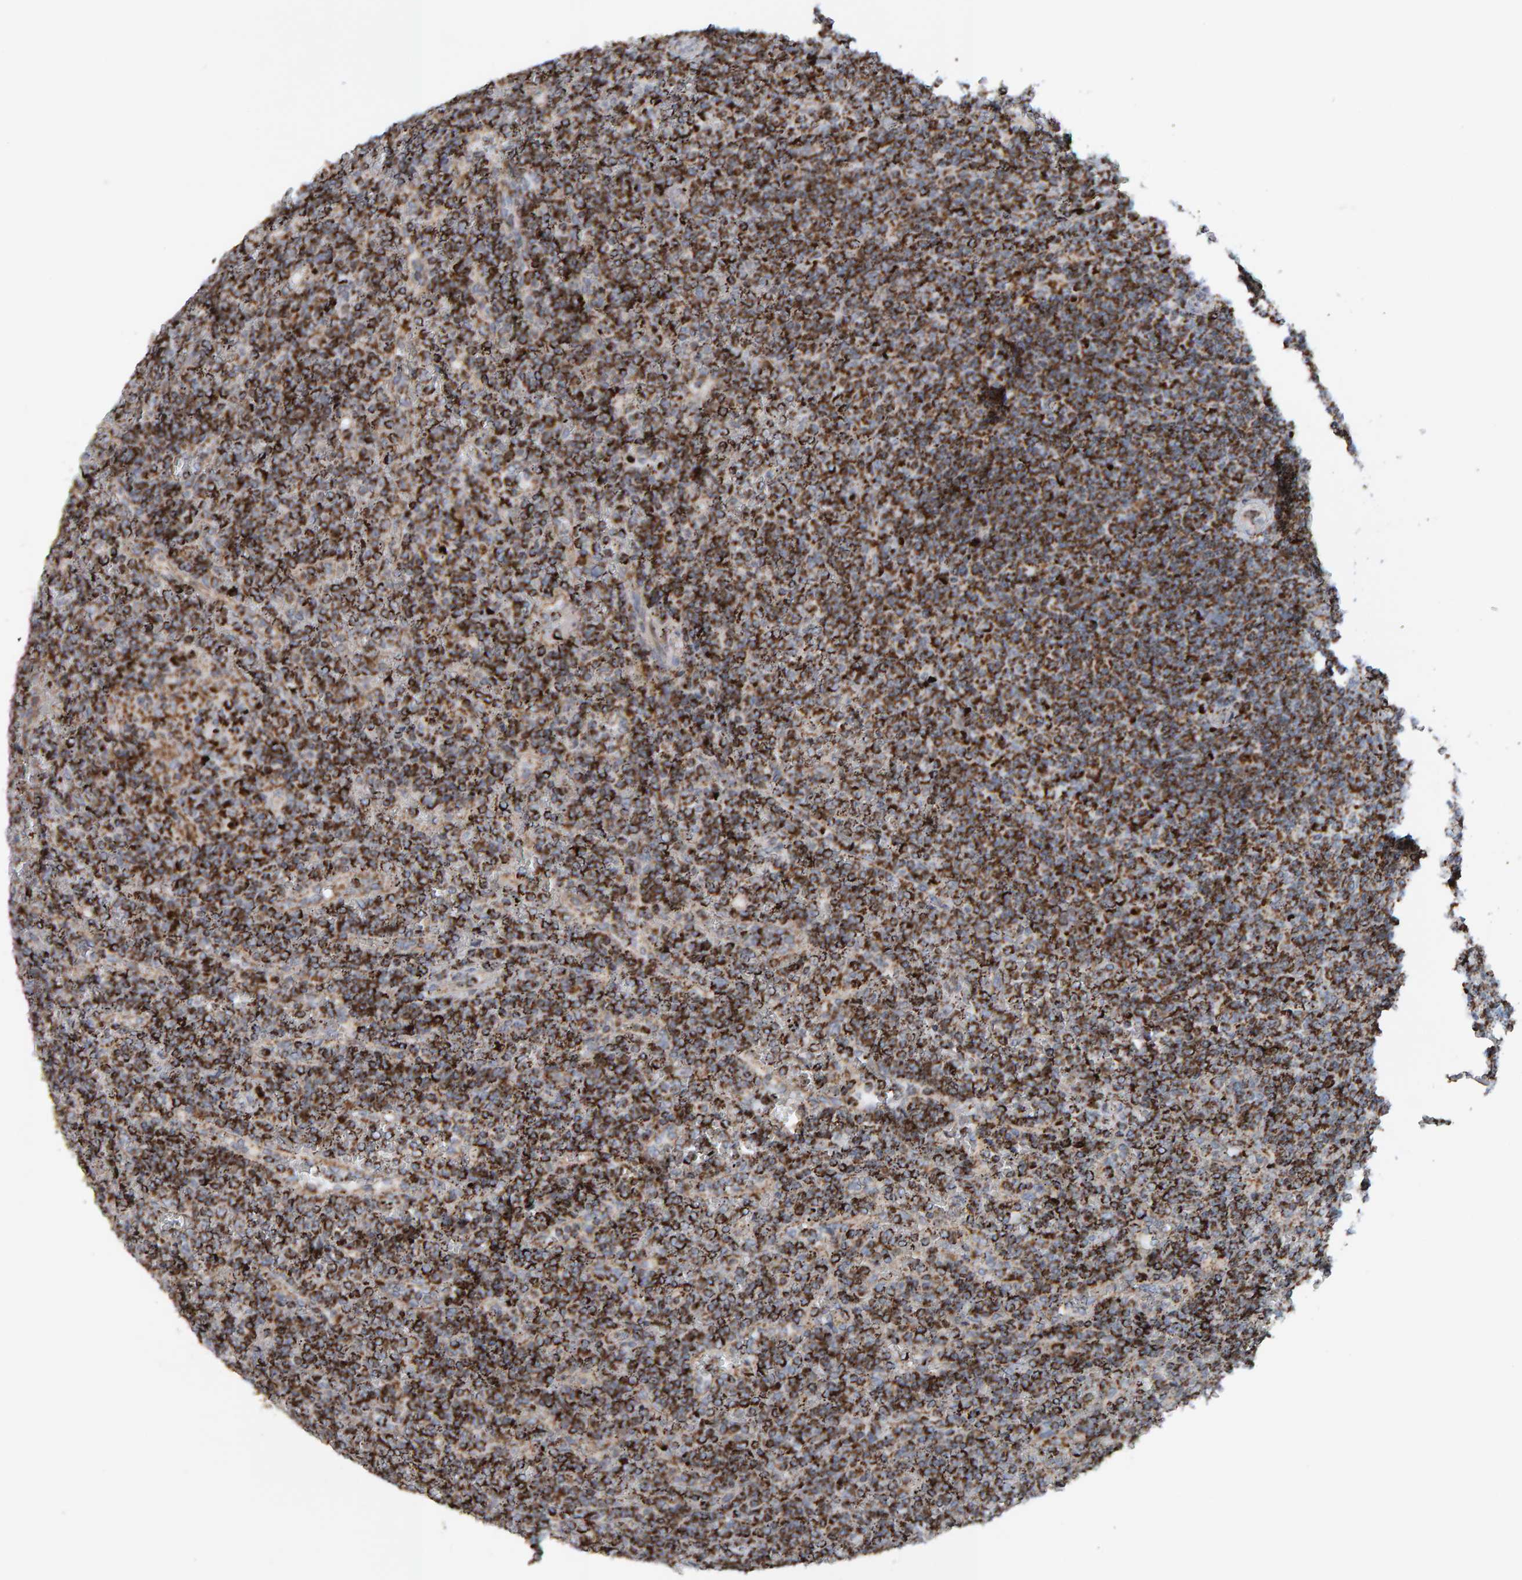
{"staining": {"intensity": "strong", "quantity": ">75%", "location": "cytoplasmic/membranous"}, "tissue": "lymphoma", "cell_type": "Tumor cells", "image_type": "cancer", "snomed": [{"axis": "morphology", "description": "Malignant lymphoma, non-Hodgkin's type, Low grade"}, {"axis": "topography", "description": "Spleen"}], "caption": "Brown immunohistochemical staining in malignant lymphoma, non-Hodgkin's type (low-grade) shows strong cytoplasmic/membranous positivity in approximately >75% of tumor cells.", "gene": "ZNF48", "patient": {"sex": "female", "age": 19}}